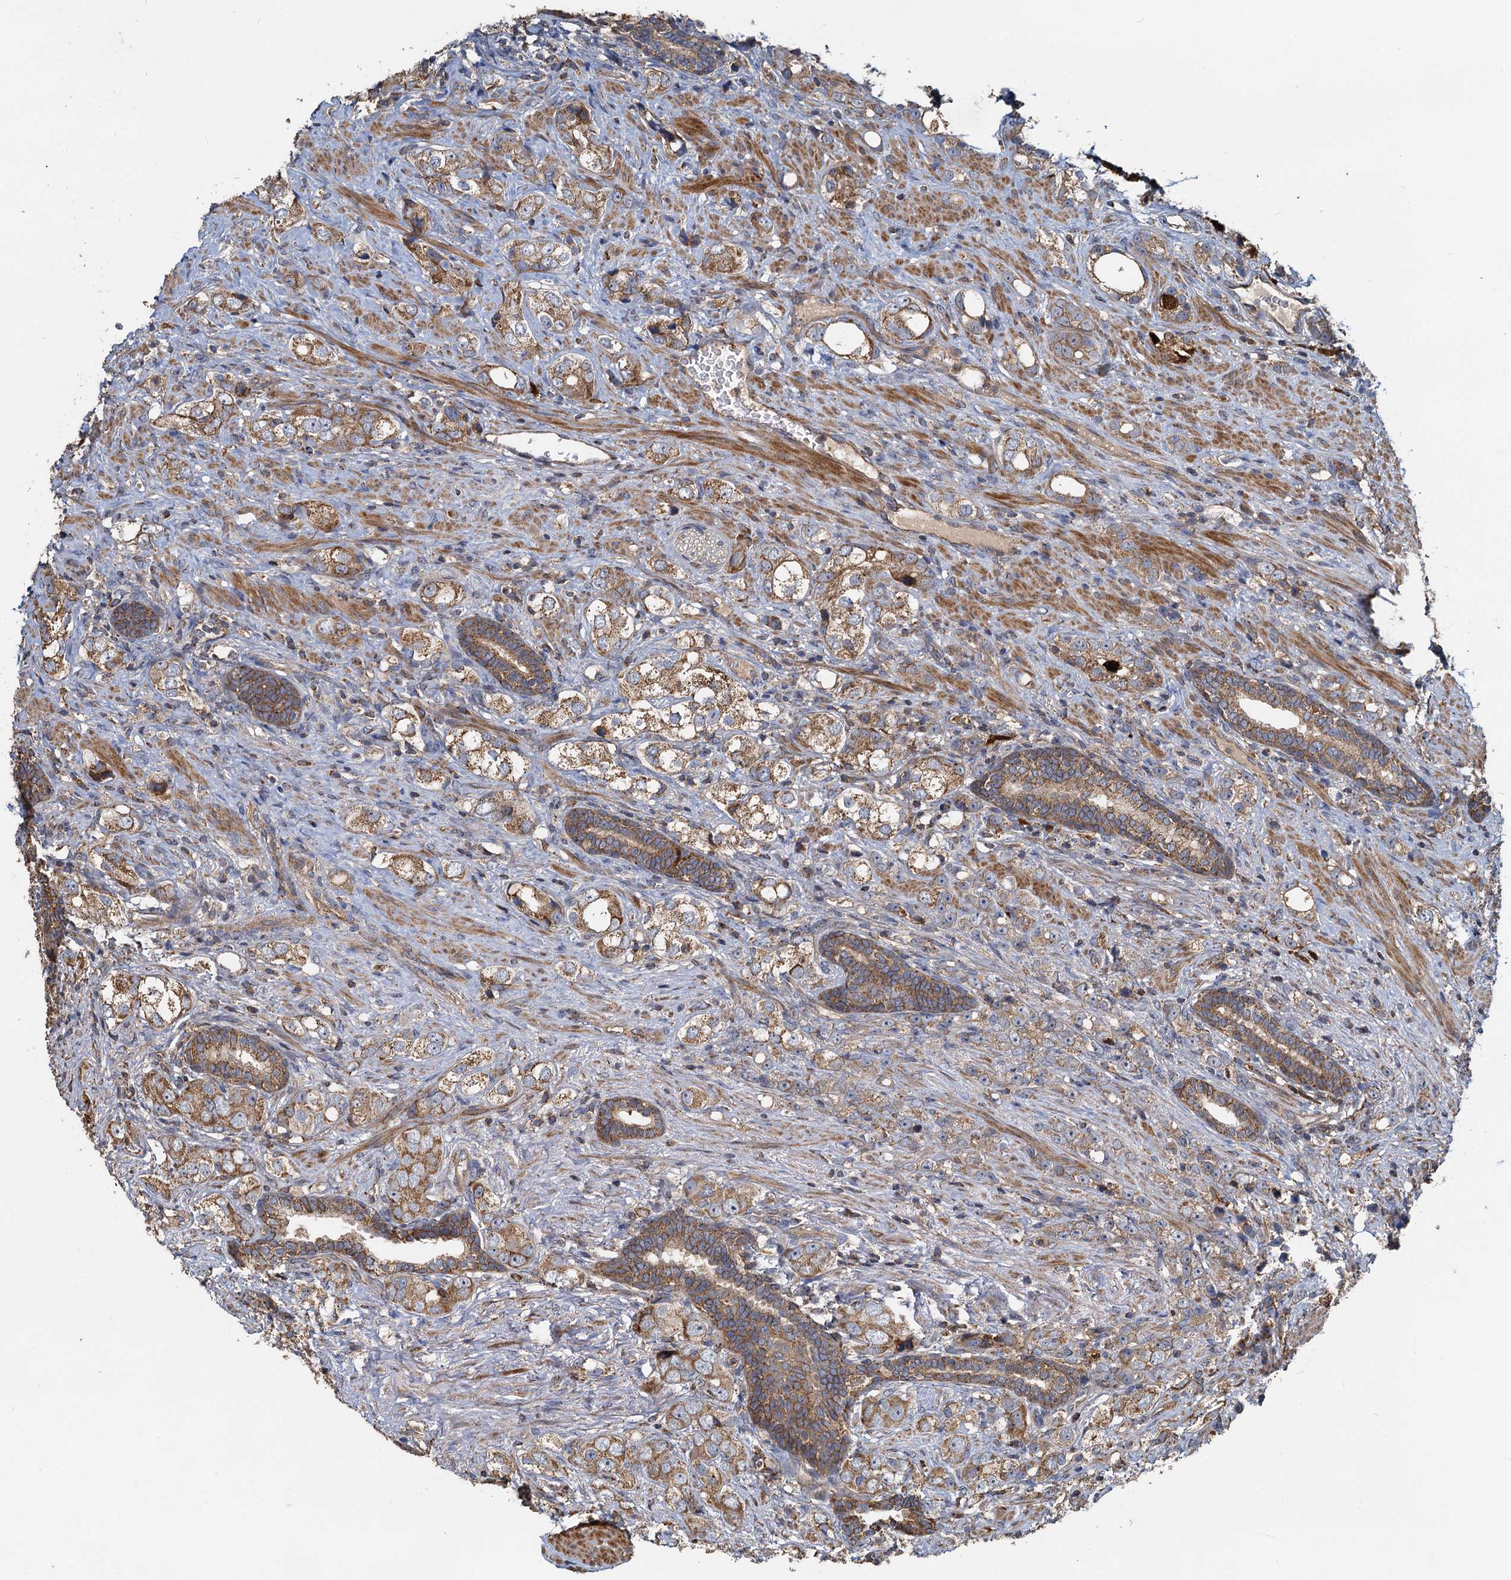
{"staining": {"intensity": "moderate", "quantity": ">75%", "location": "cytoplasmic/membranous"}, "tissue": "prostate cancer", "cell_type": "Tumor cells", "image_type": "cancer", "snomed": [{"axis": "morphology", "description": "Adenocarcinoma, High grade"}, {"axis": "topography", "description": "Prostate"}], "caption": "Immunohistochemistry (IHC) of human high-grade adenocarcinoma (prostate) demonstrates medium levels of moderate cytoplasmic/membranous expression in approximately >75% of tumor cells. (Stains: DAB in brown, nuclei in blue, Microscopy: brightfield microscopy at high magnification).", "gene": "SDS", "patient": {"sex": "male", "age": 63}}